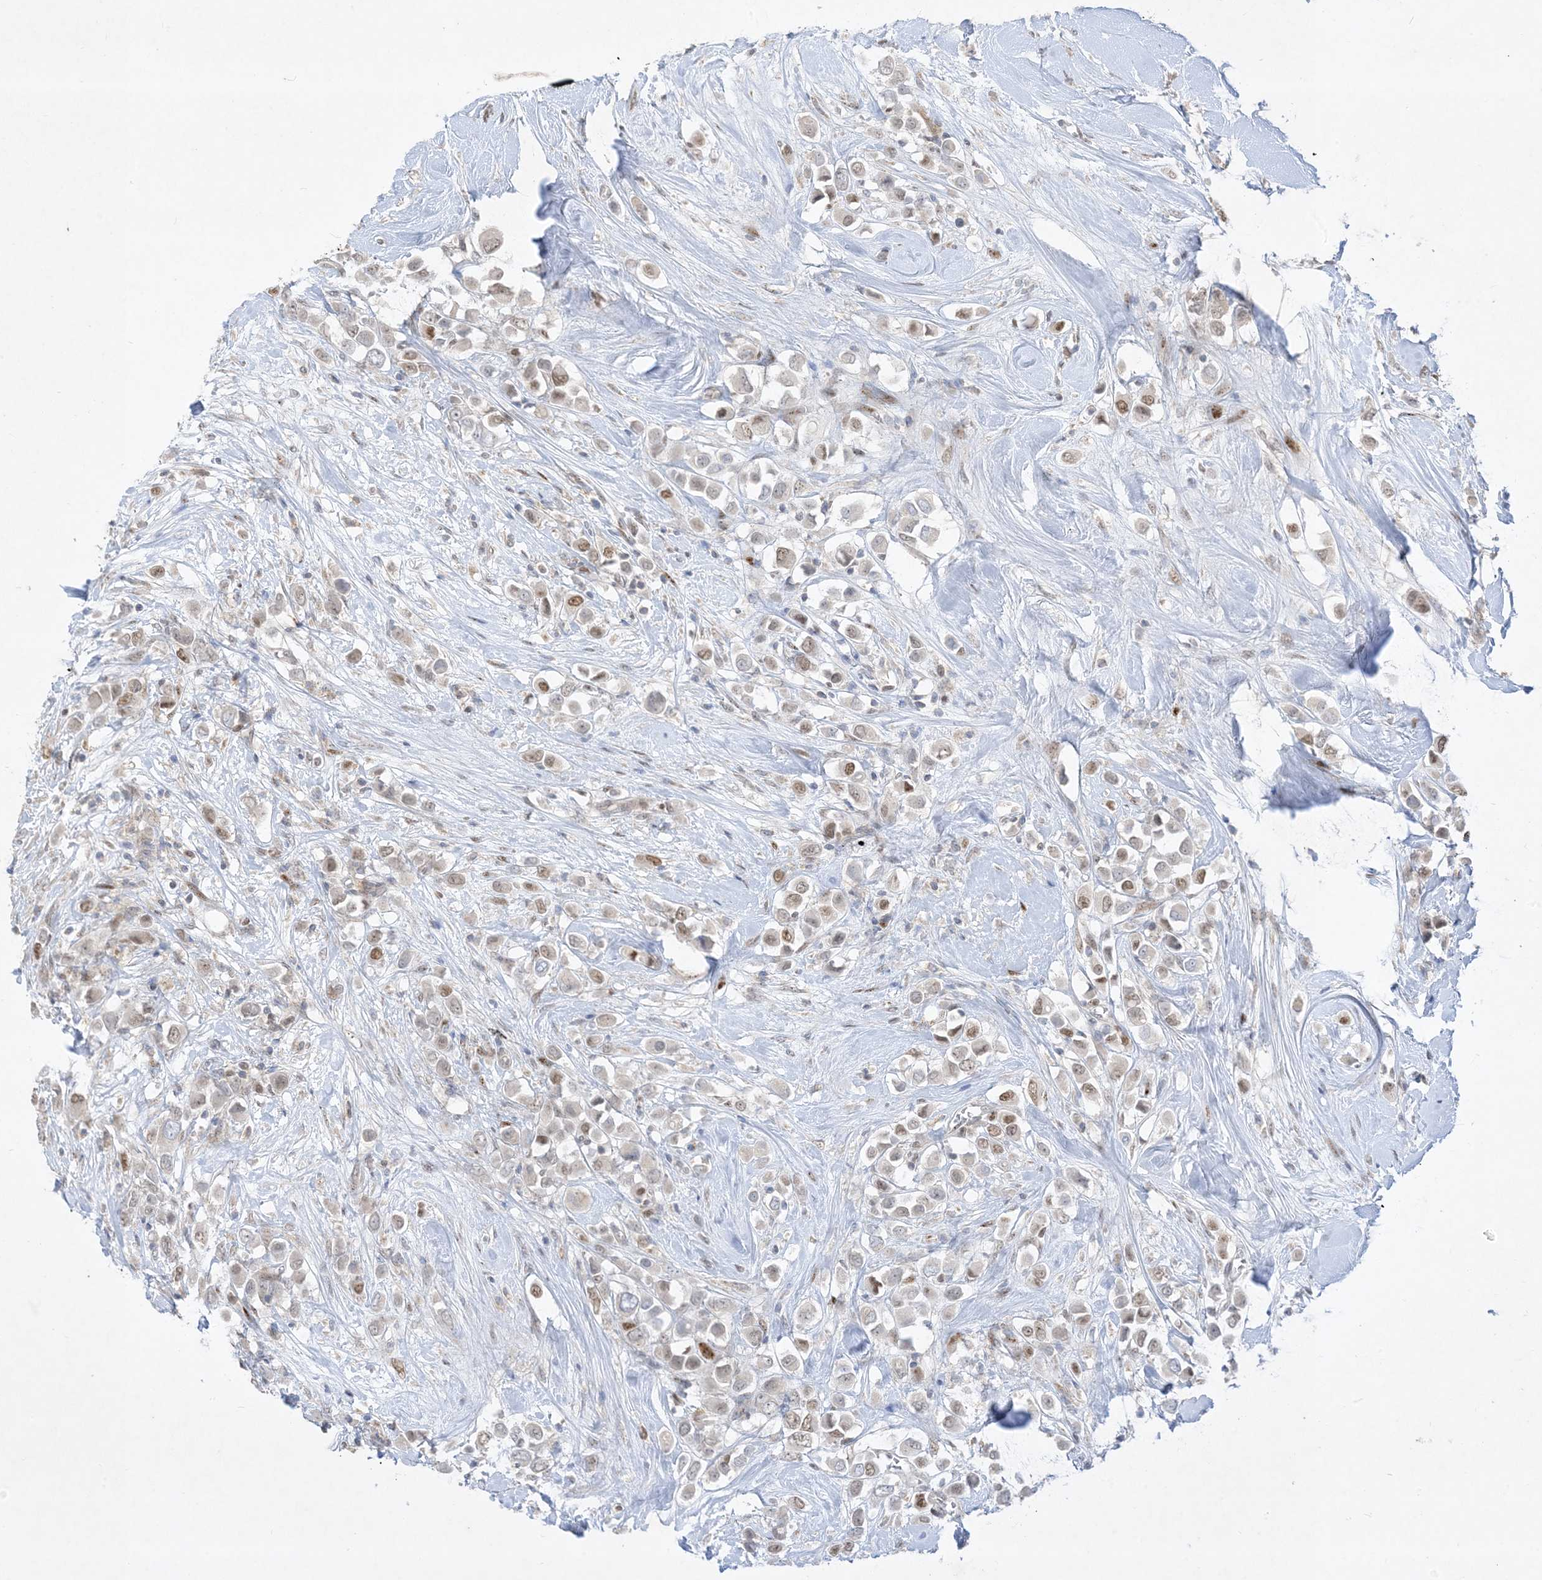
{"staining": {"intensity": "moderate", "quantity": "25%-75%", "location": "nuclear"}, "tissue": "breast cancer", "cell_type": "Tumor cells", "image_type": "cancer", "snomed": [{"axis": "morphology", "description": "Duct carcinoma"}, {"axis": "topography", "description": "Breast"}], "caption": "A photomicrograph of breast cancer (invasive ductal carcinoma) stained for a protein exhibits moderate nuclear brown staining in tumor cells.", "gene": "BHLHE40", "patient": {"sex": "female", "age": 61}}